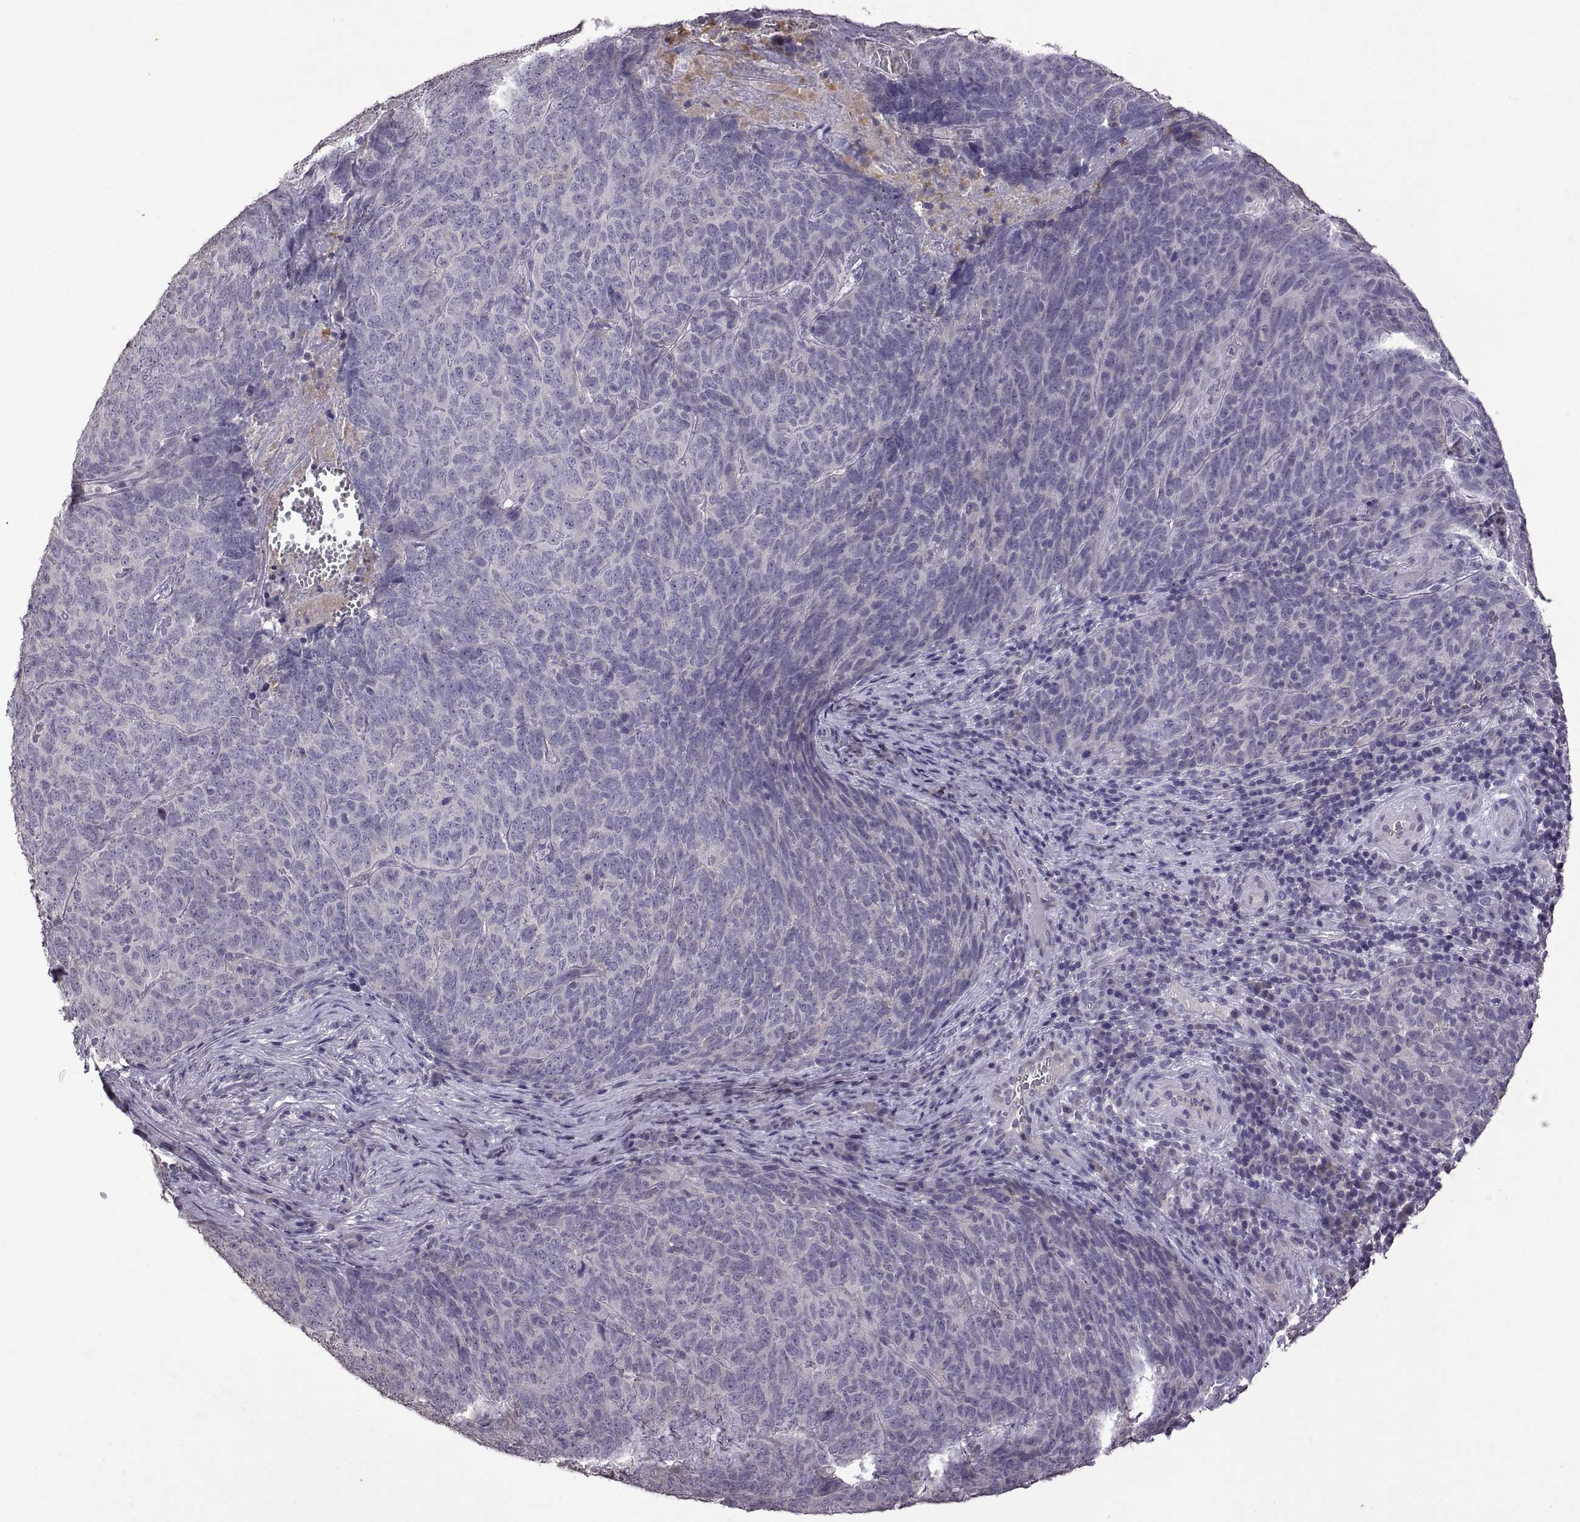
{"staining": {"intensity": "negative", "quantity": "none", "location": "none"}, "tissue": "skin cancer", "cell_type": "Tumor cells", "image_type": "cancer", "snomed": [{"axis": "morphology", "description": "Squamous cell carcinoma, NOS"}, {"axis": "topography", "description": "Skin"}, {"axis": "topography", "description": "Anal"}], "caption": "Immunohistochemistry of human skin squamous cell carcinoma shows no staining in tumor cells.", "gene": "DEFB136", "patient": {"sex": "female", "age": 51}}